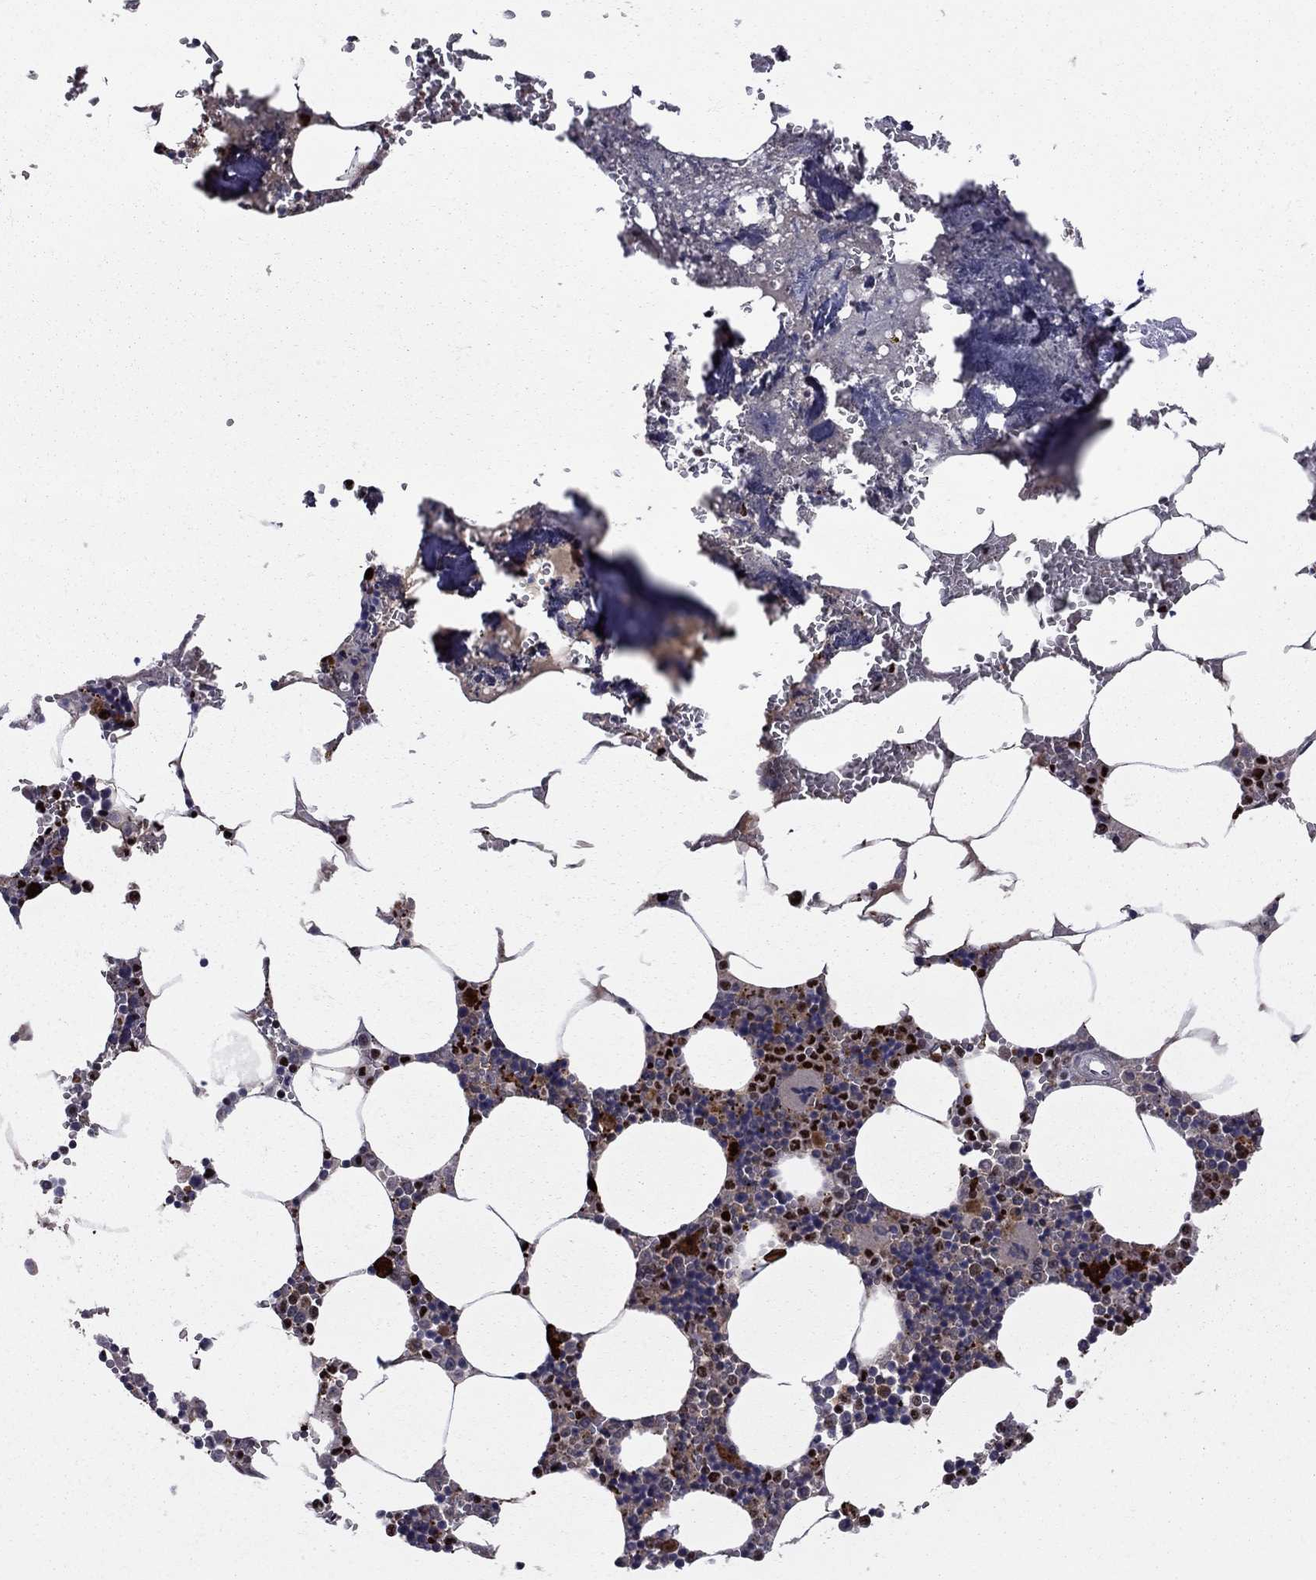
{"staining": {"intensity": "negative", "quantity": "none", "location": "none"}, "tissue": "bone marrow", "cell_type": "Hematopoietic cells", "image_type": "normal", "snomed": [{"axis": "morphology", "description": "Normal tissue, NOS"}, {"axis": "topography", "description": "Bone marrow"}], "caption": "Photomicrograph shows no protein expression in hematopoietic cells of benign bone marrow.", "gene": "PCGF3", "patient": {"sex": "male", "age": 54}}